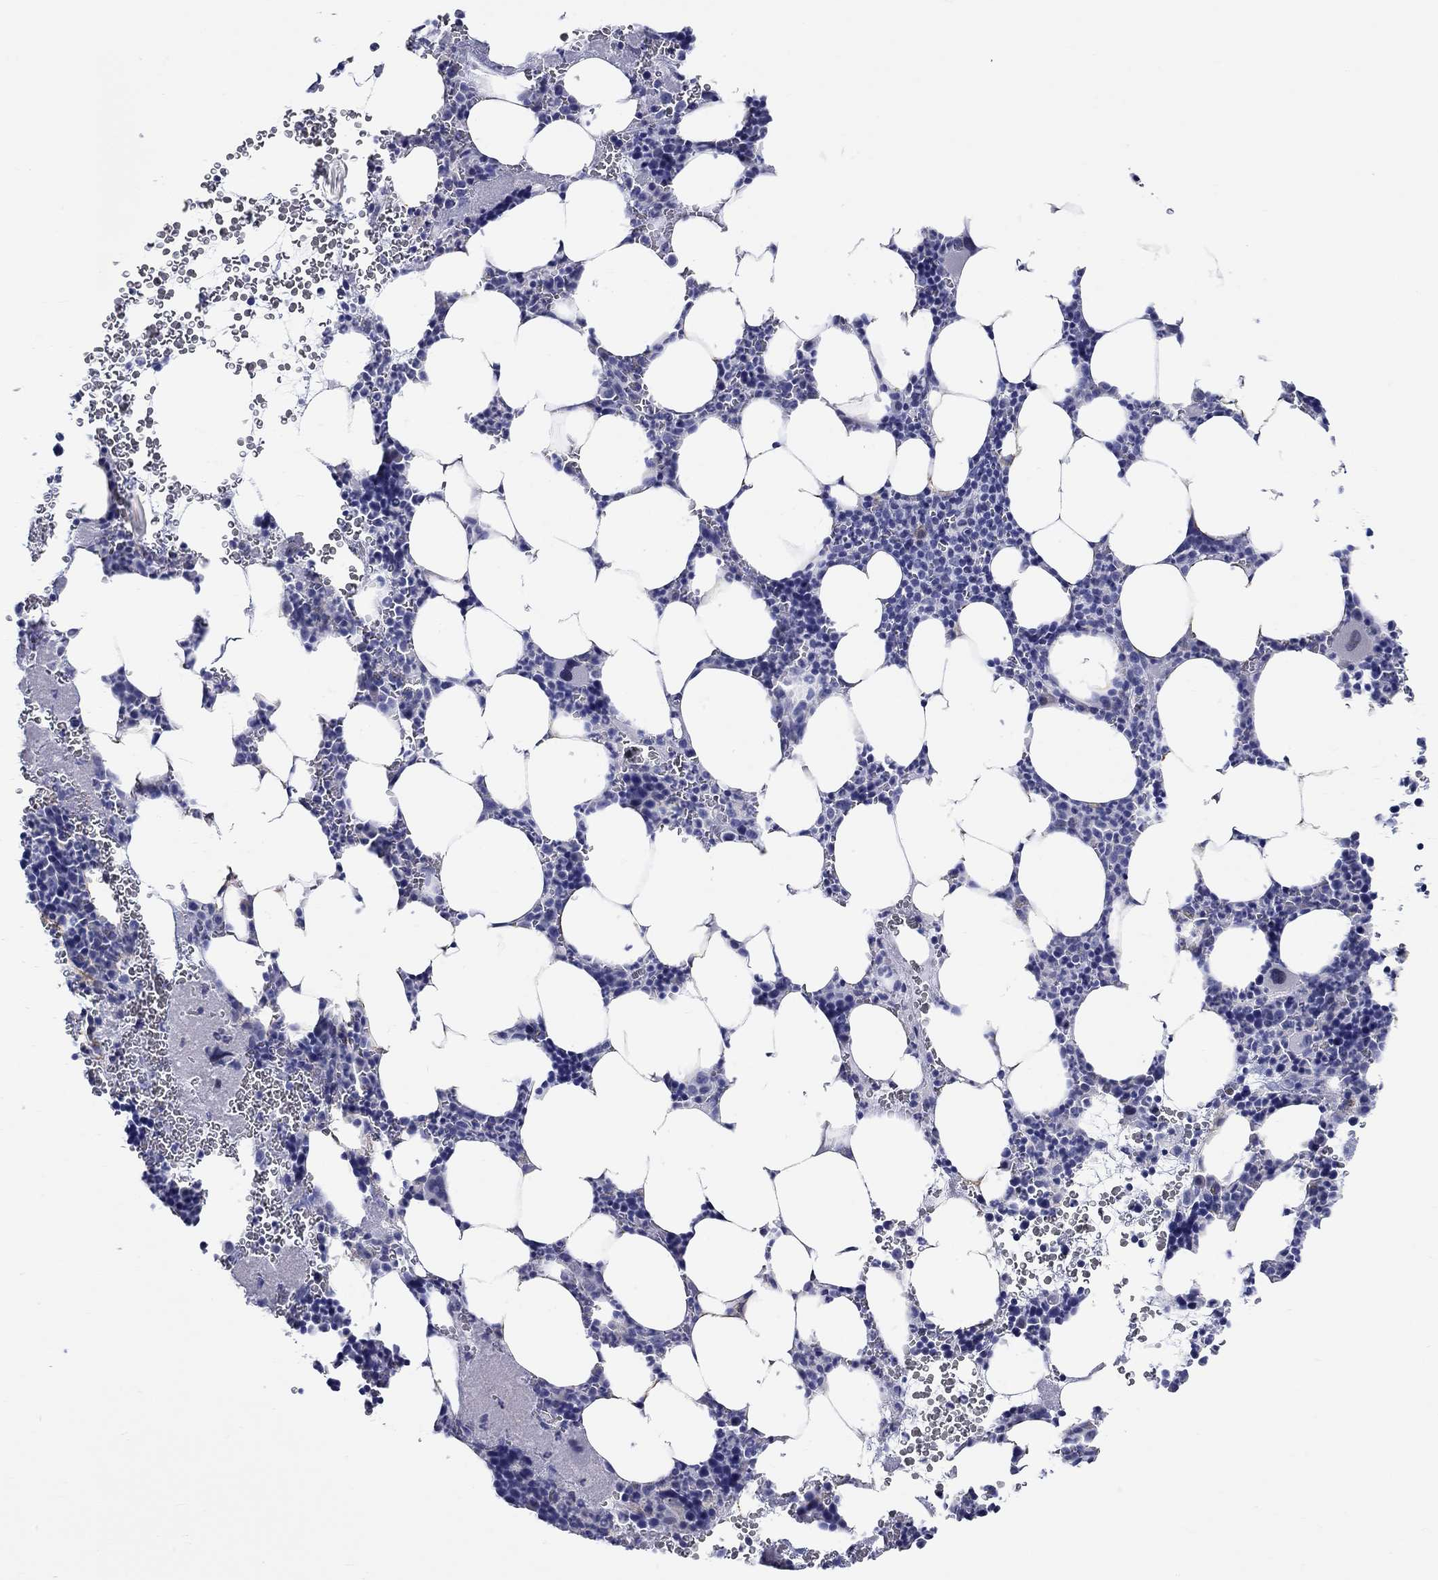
{"staining": {"intensity": "negative", "quantity": "none", "location": "none"}, "tissue": "bone marrow", "cell_type": "Hematopoietic cells", "image_type": "normal", "snomed": [{"axis": "morphology", "description": "Normal tissue, NOS"}, {"axis": "topography", "description": "Bone marrow"}], "caption": "Immunohistochemistry (IHC) of normal bone marrow displays no positivity in hematopoietic cells.", "gene": "CRYGS", "patient": {"sex": "male", "age": 44}}